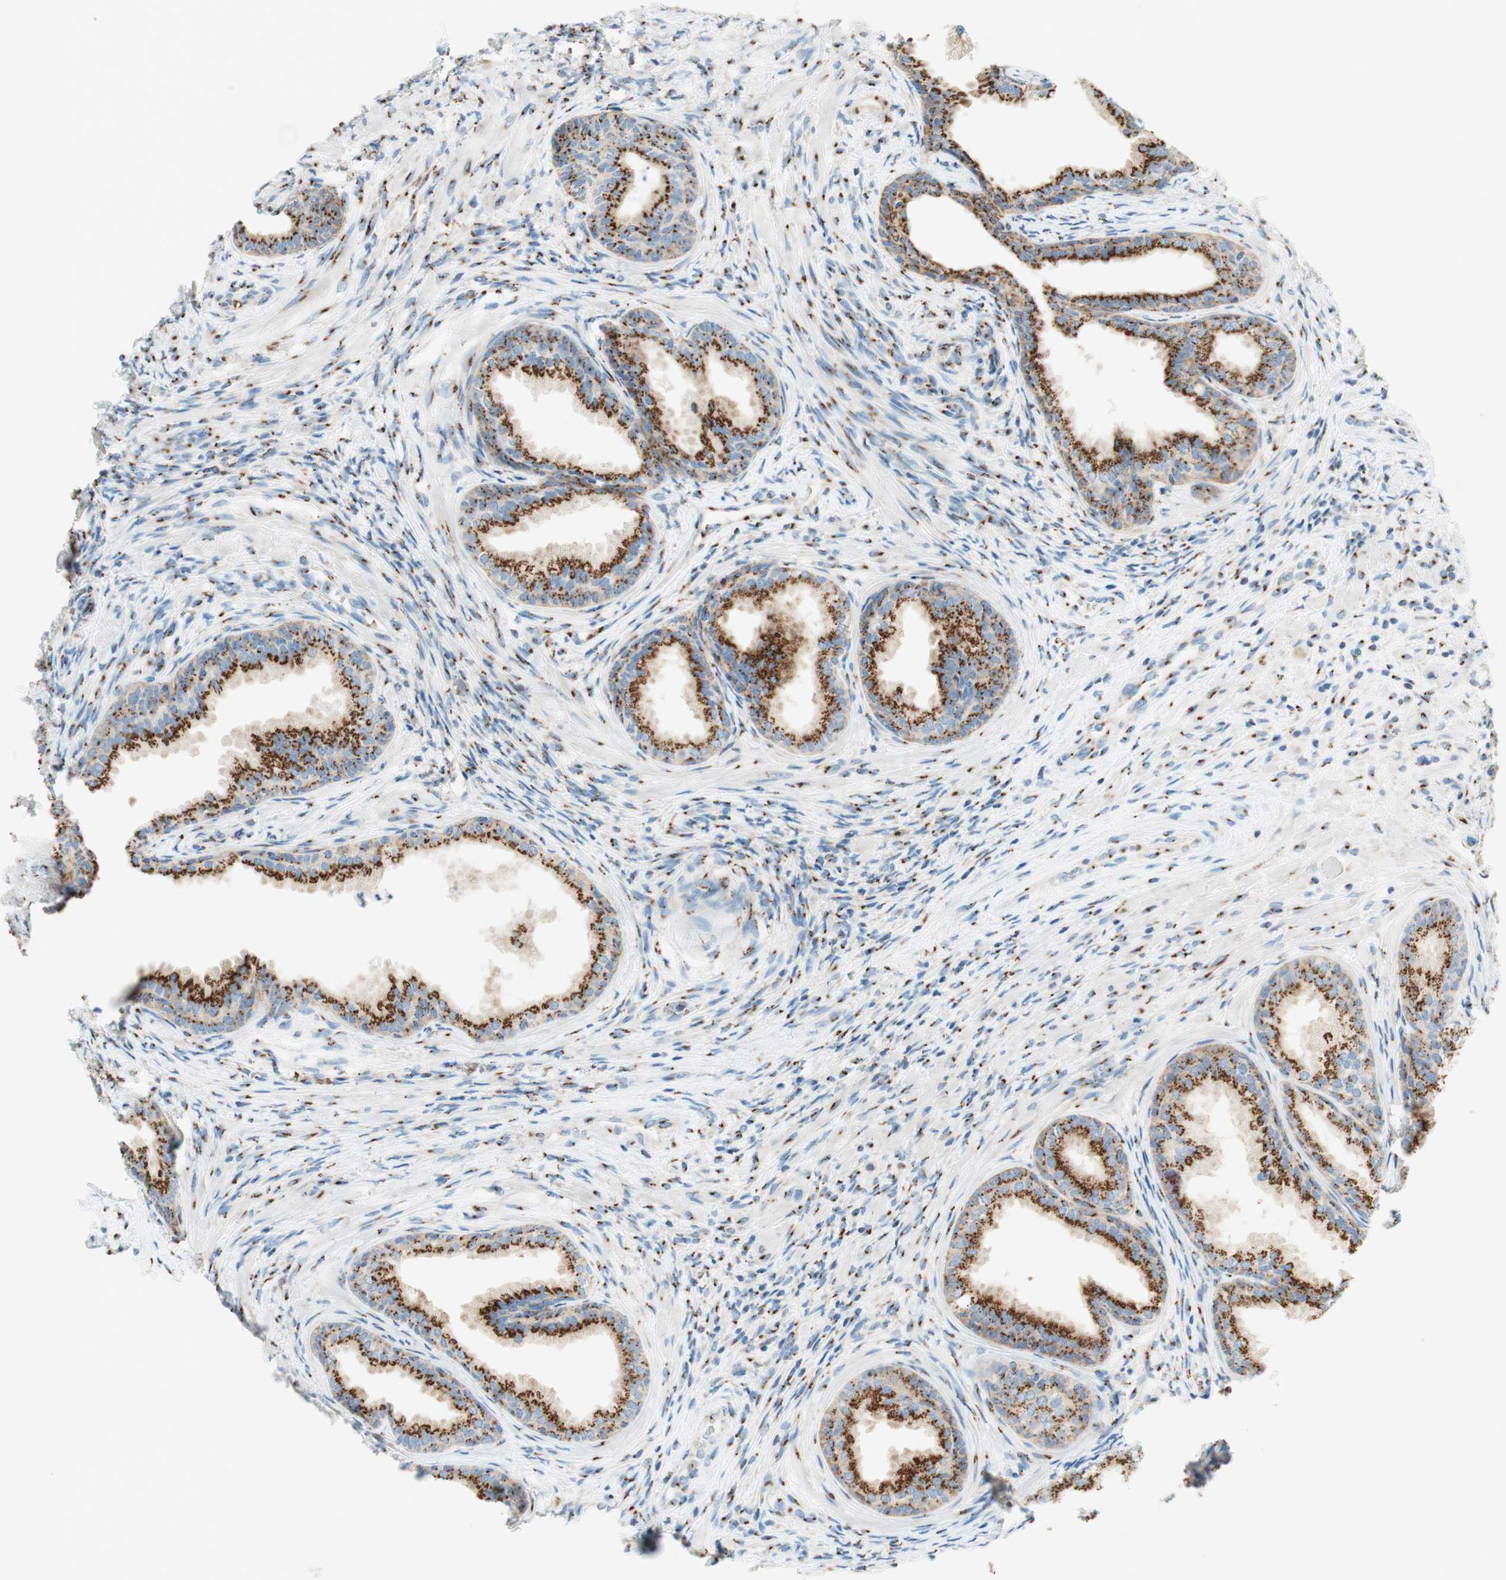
{"staining": {"intensity": "strong", "quantity": ">75%", "location": "cytoplasmic/membranous"}, "tissue": "prostate", "cell_type": "Glandular cells", "image_type": "normal", "snomed": [{"axis": "morphology", "description": "Normal tissue, NOS"}, {"axis": "topography", "description": "Prostate"}], "caption": "Brown immunohistochemical staining in benign prostate exhibits strong cytoplasmic/membranous expression in about >75% of glandular cells.", "gene": "GOLGB1", "patient": {"sex": "male", "age": 76}}